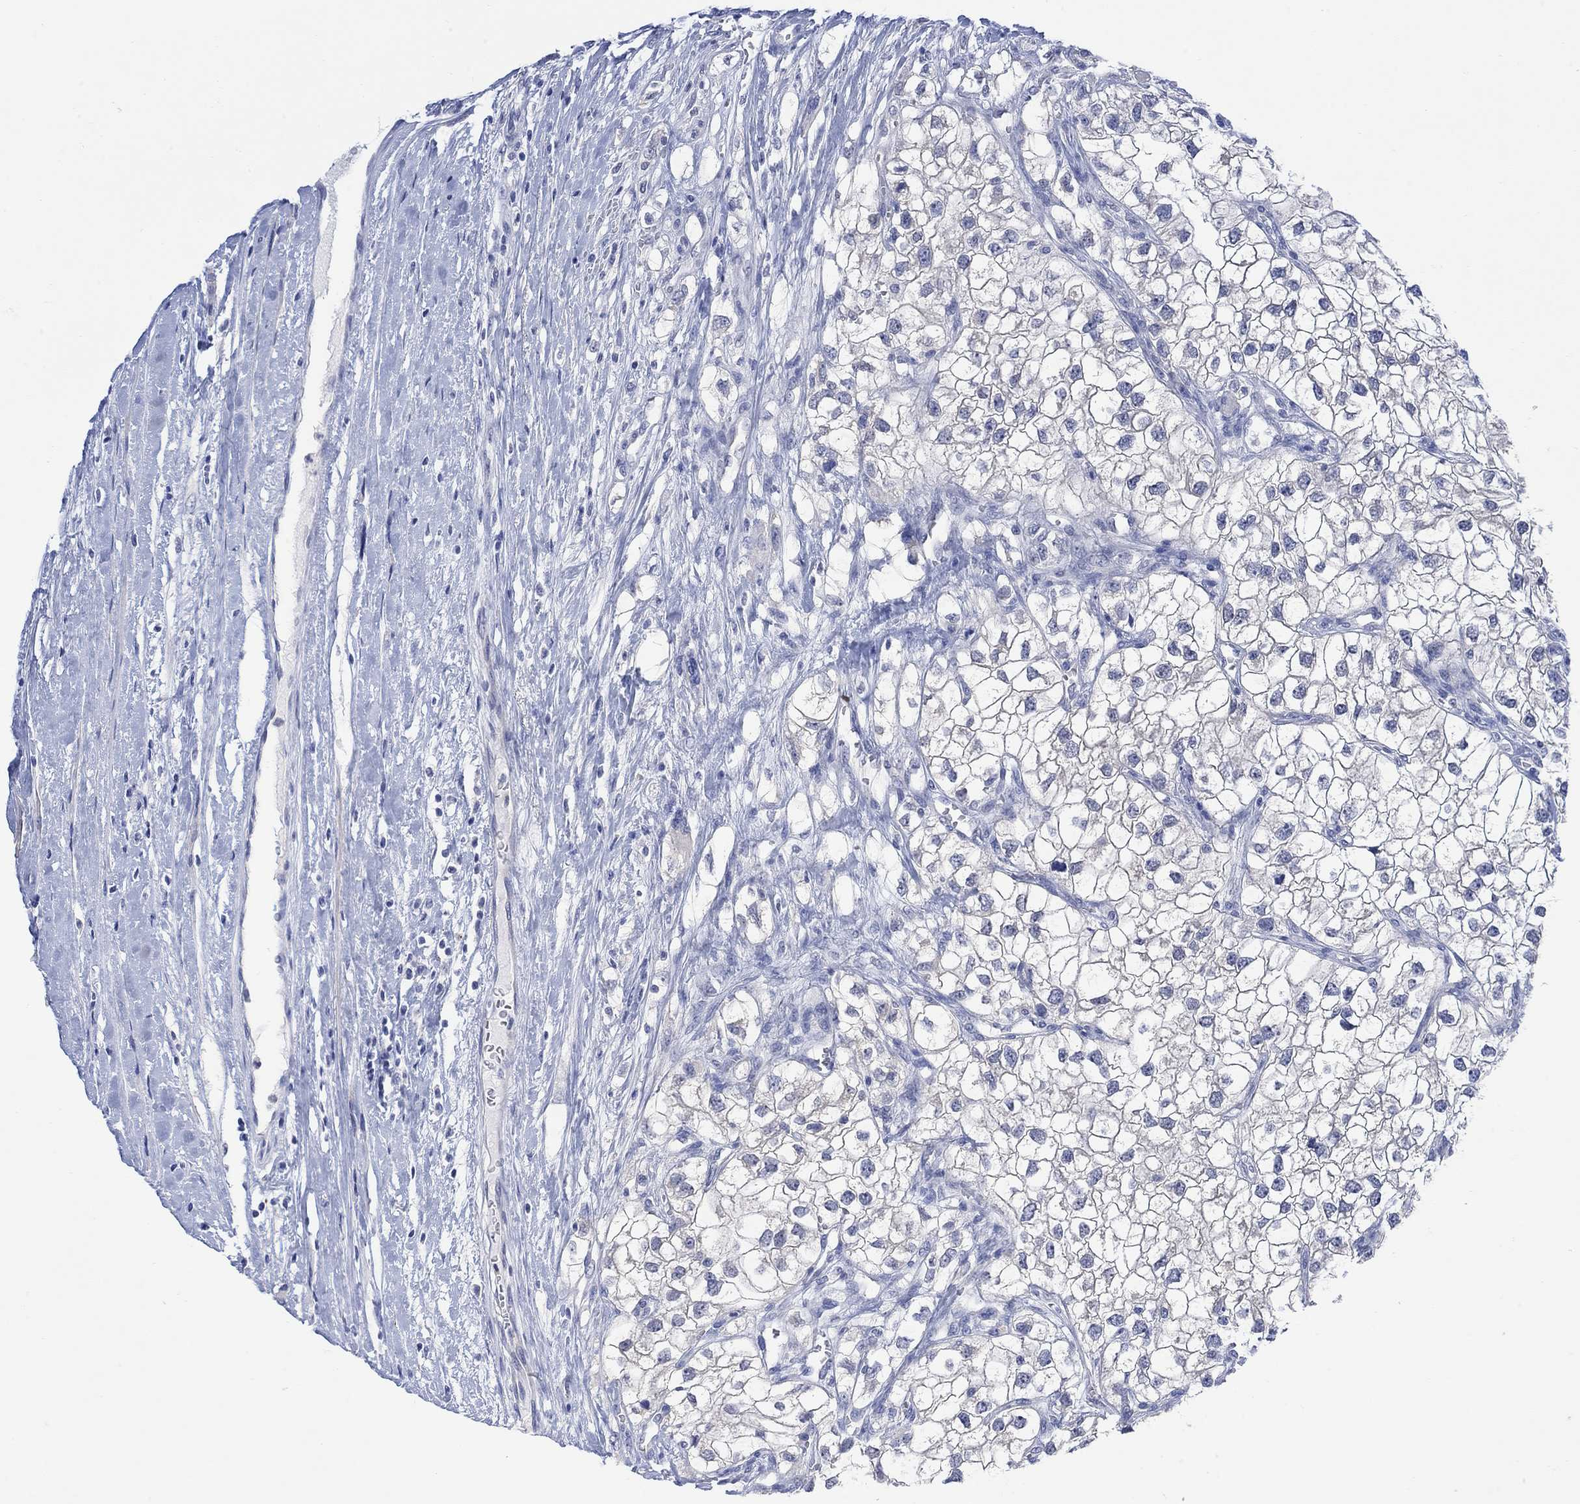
{"staining": {"intensity": "negative", "quantity": "none", "location": "none"}, "tissue": "renal cancer", "cell_type": "Tumor cells", "image_type": "cancer", "snomed": [{"axis": "morphology", "description": "Adenocarcinoma, NOS"}, {"axis": "topography", "description": "Kidney"}], "caption": "High magnification brightfield microscopy of adenocarcinoma (renal) stained with DAB (3,3'-diaminobenzidine) (brown) and counterstained with hematoxylin (blue): tumor cells show no significant expression.", "gene": "FBP2", "patient": {"sex": "male", "age": 59}}